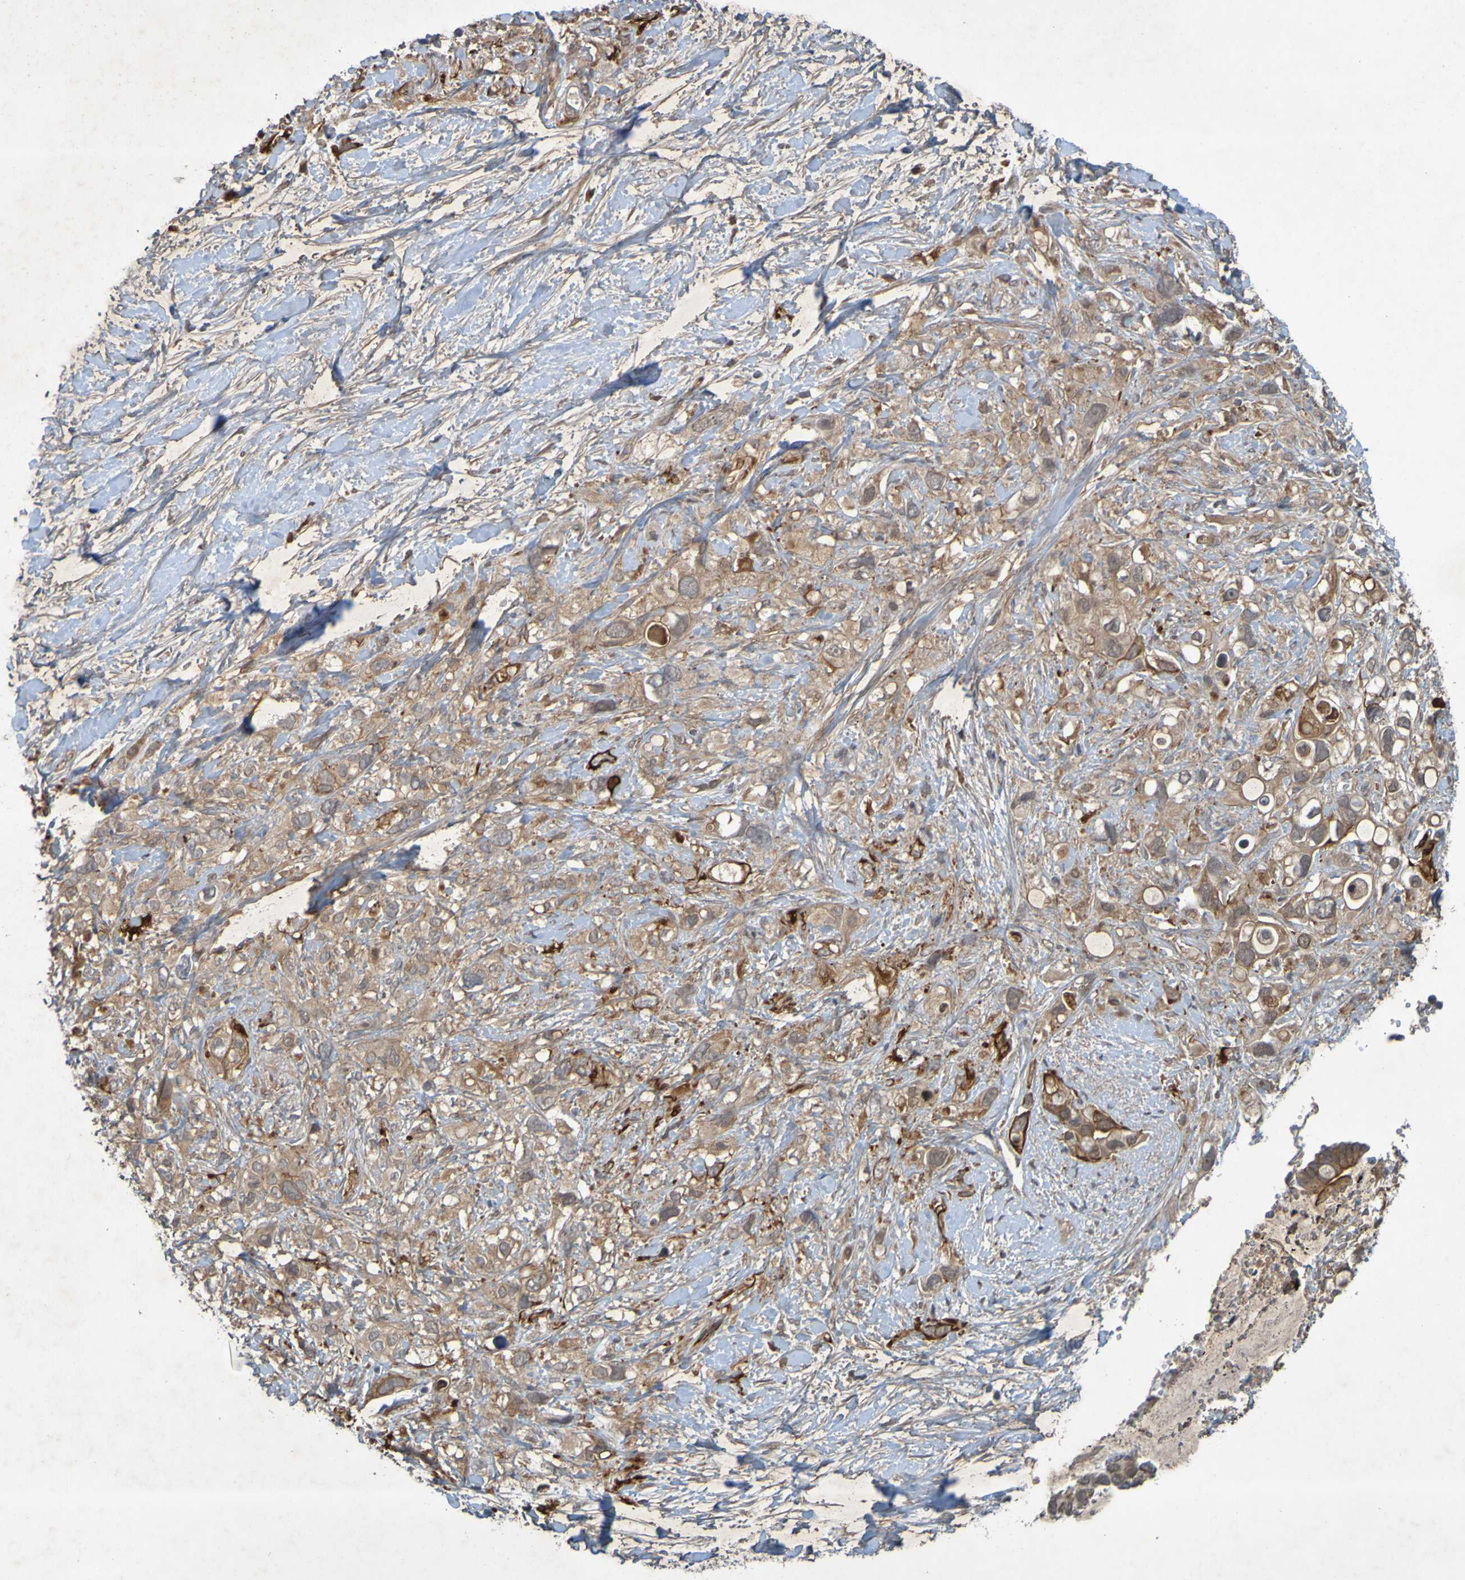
{"staining": {"intensity": "moderate", "quantity": ">75%", "location": "cytoplasmic/membranous"}, "tissue": "pancreatic cancer", "cell_type": "Tumor cells", "image_type": "cancer", "snomed": [{"axis": "morphology", "description": "Adenocarcinoma, NOS"}, {"axis": "topography", "description": "Pancreas"}], "caption": "Protein expression analysis of pancreatic cancer (adenocarcinoma) displays moderate cytoplasmic/membranous positivity in about >75% of tumor cells.", "gene": "ARHGEF11", "patient": {"sex": "female", "age": 56}}